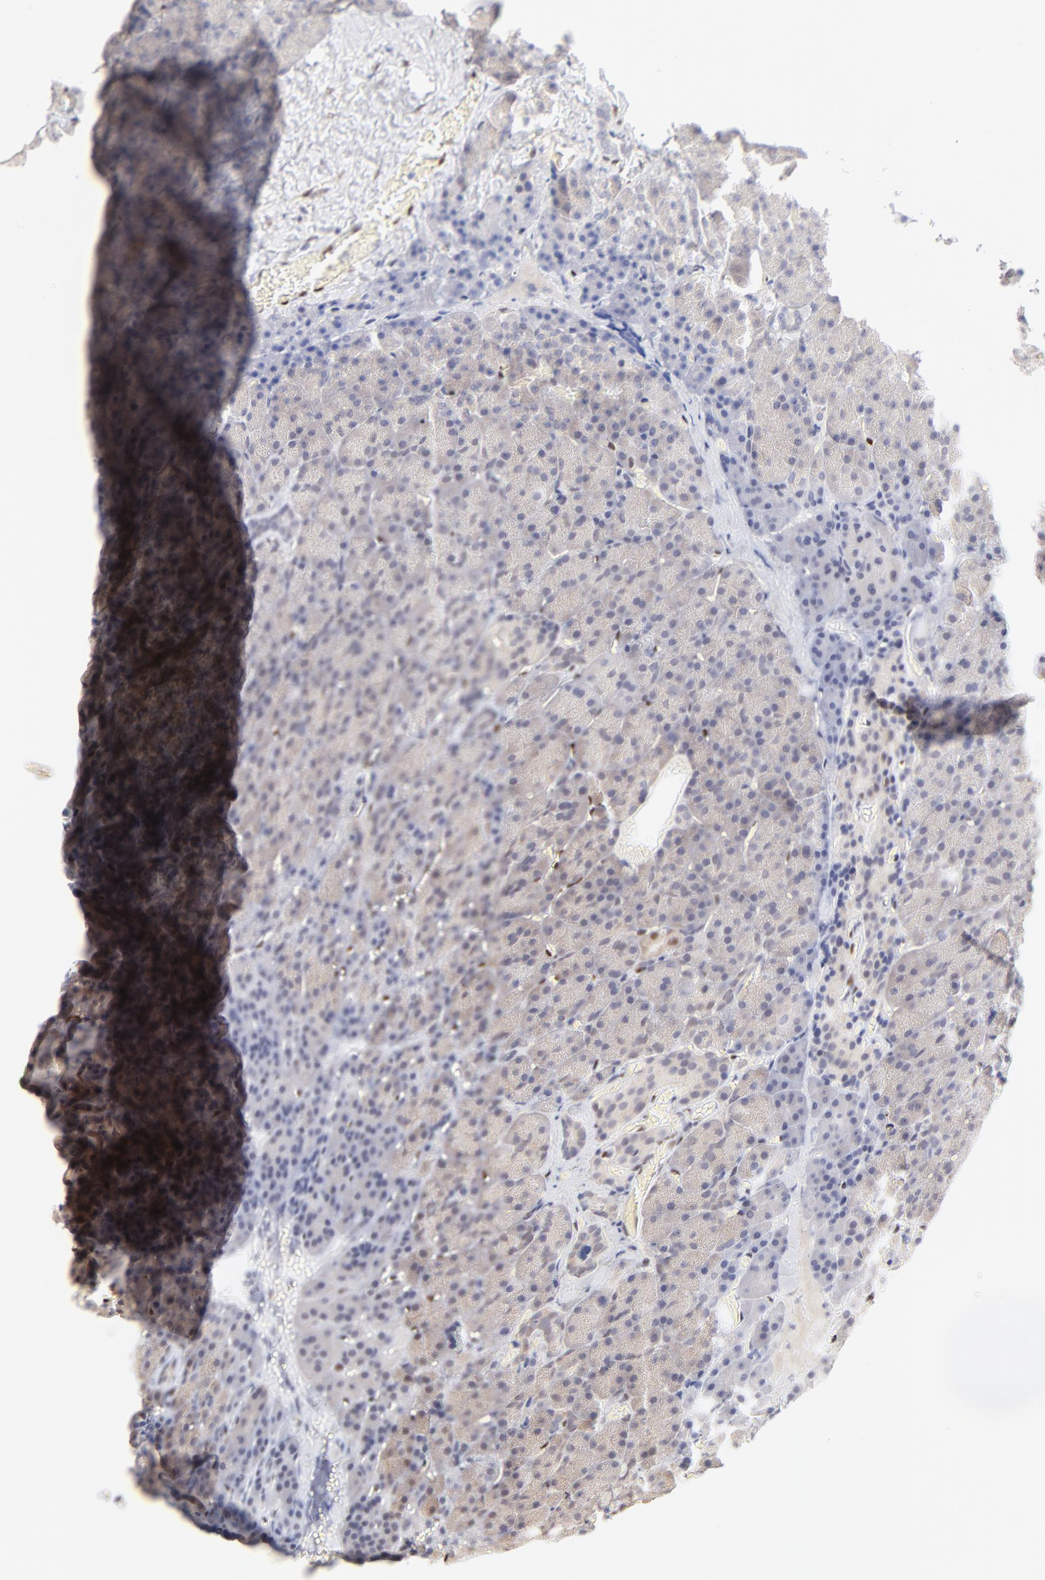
{"staining": {"intensity": "negative", "quantity": "none", "location": "none"}, "tissue": "carcinoid", "cell_type": "Tumor cells", "image_type": "cancer", "snomed": [{"axis": "morphology", "description": "Normal tissue, NOS"}, {"axis": "morphology", "description": "Carcinoid, malignant, NOS"}, {"axis": "topography", "description": "Pancreas"}], "caption": "Photomicrograph shows no protein expression in tumor cells of carcinoid tissue.", "gene": "STAT3", "patient": {"sex": "female", "age": 35}}